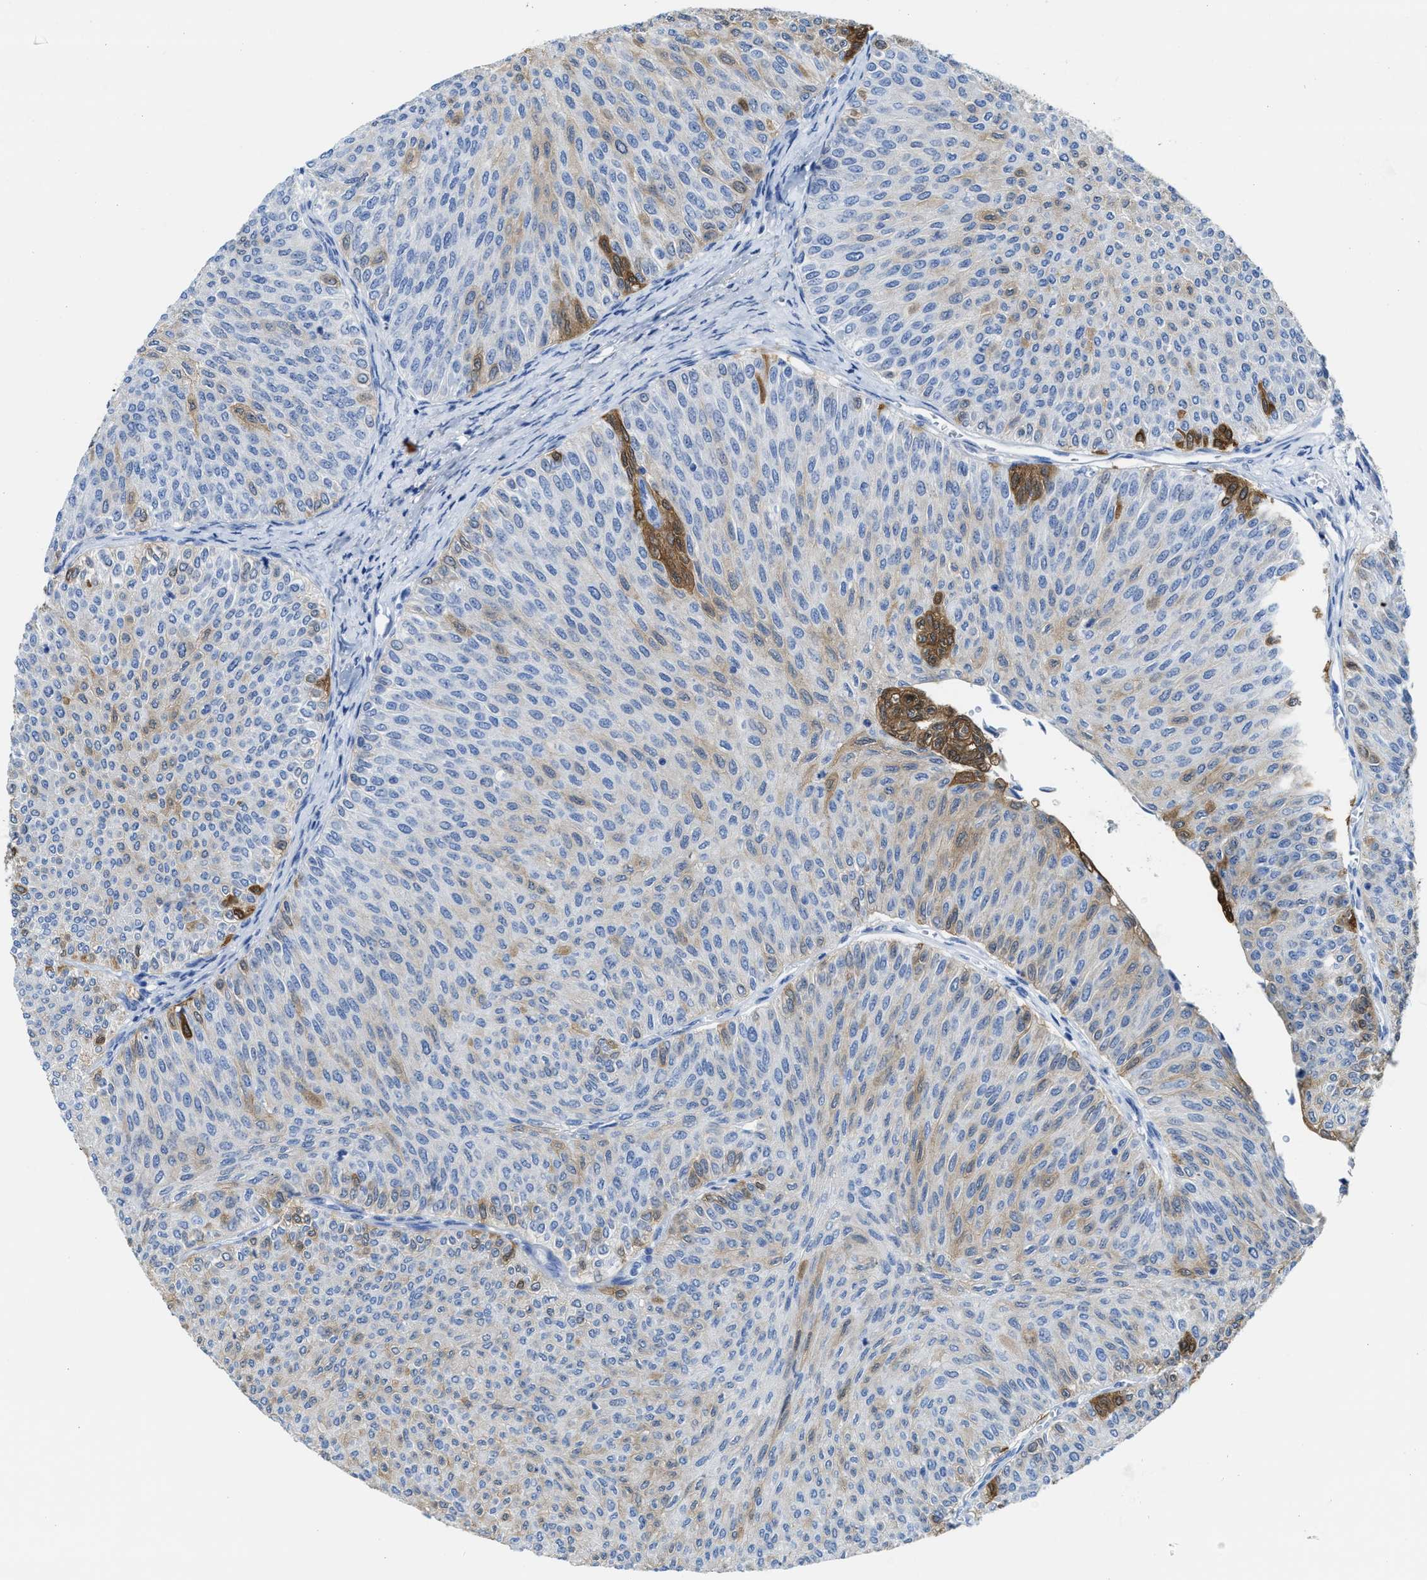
{"staining": {"intensity": "moderate", "quantity": "<25%", "location": "cytoplasmic/membranous"}, "tissue": "urothelial cancer", "cell_type": "Tumor cells", "image_type": "cancer", "snomed": [{"axis": "morphology", "description": "Urothelial carcinoma, Low grade"}, {"axis": "topography", "description": "Urinary bladder"}], "caption": "The photomicrograph shows staining of urothelial cancer, revealing moderate cytoplasmic/membranous protein staining (brown color) within tumor cells.", "gene": "ASS1", "patient": {"sex": "male", "age": 78}}